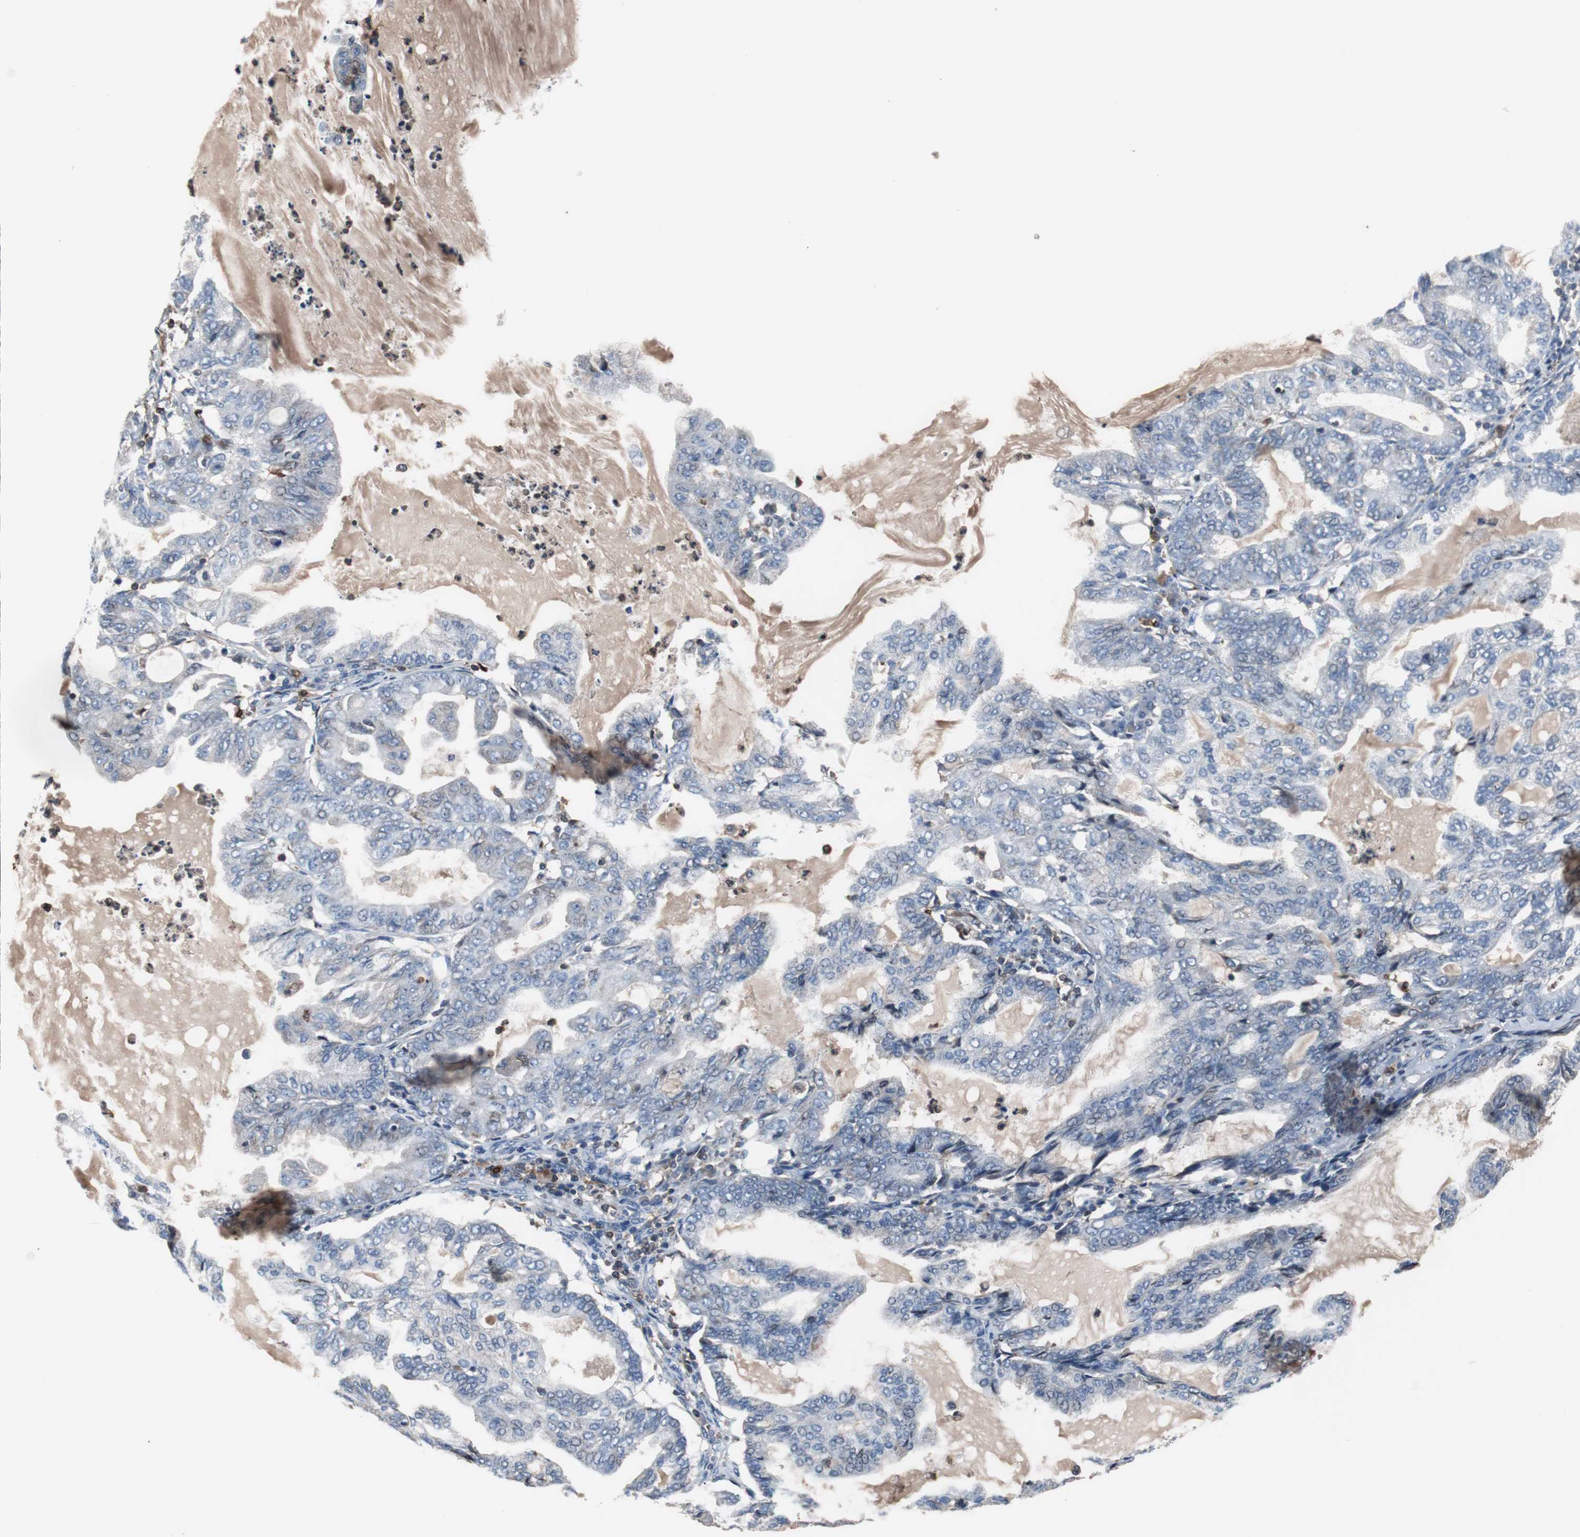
{"staining": {"intensity": "negative", "quantity": "none", "location": "none"}, "tissue": "endometrial cancer", "cell_type": "Tumor cells", "image_type": "cancer", "snomed": [{"axis": "morphology", "description": "Adenocarcinoma, NOS"}, {"axis": "topography", "description": "Endometrium"}], "caption": "A high-resolution micrograph shows immunohistochemistry (IHC) staining of endometrial cancer, which reveals no significant positivity in tumor cells.", "gene": "CALB2", "patient": {"sex": "female", "age": 86}}